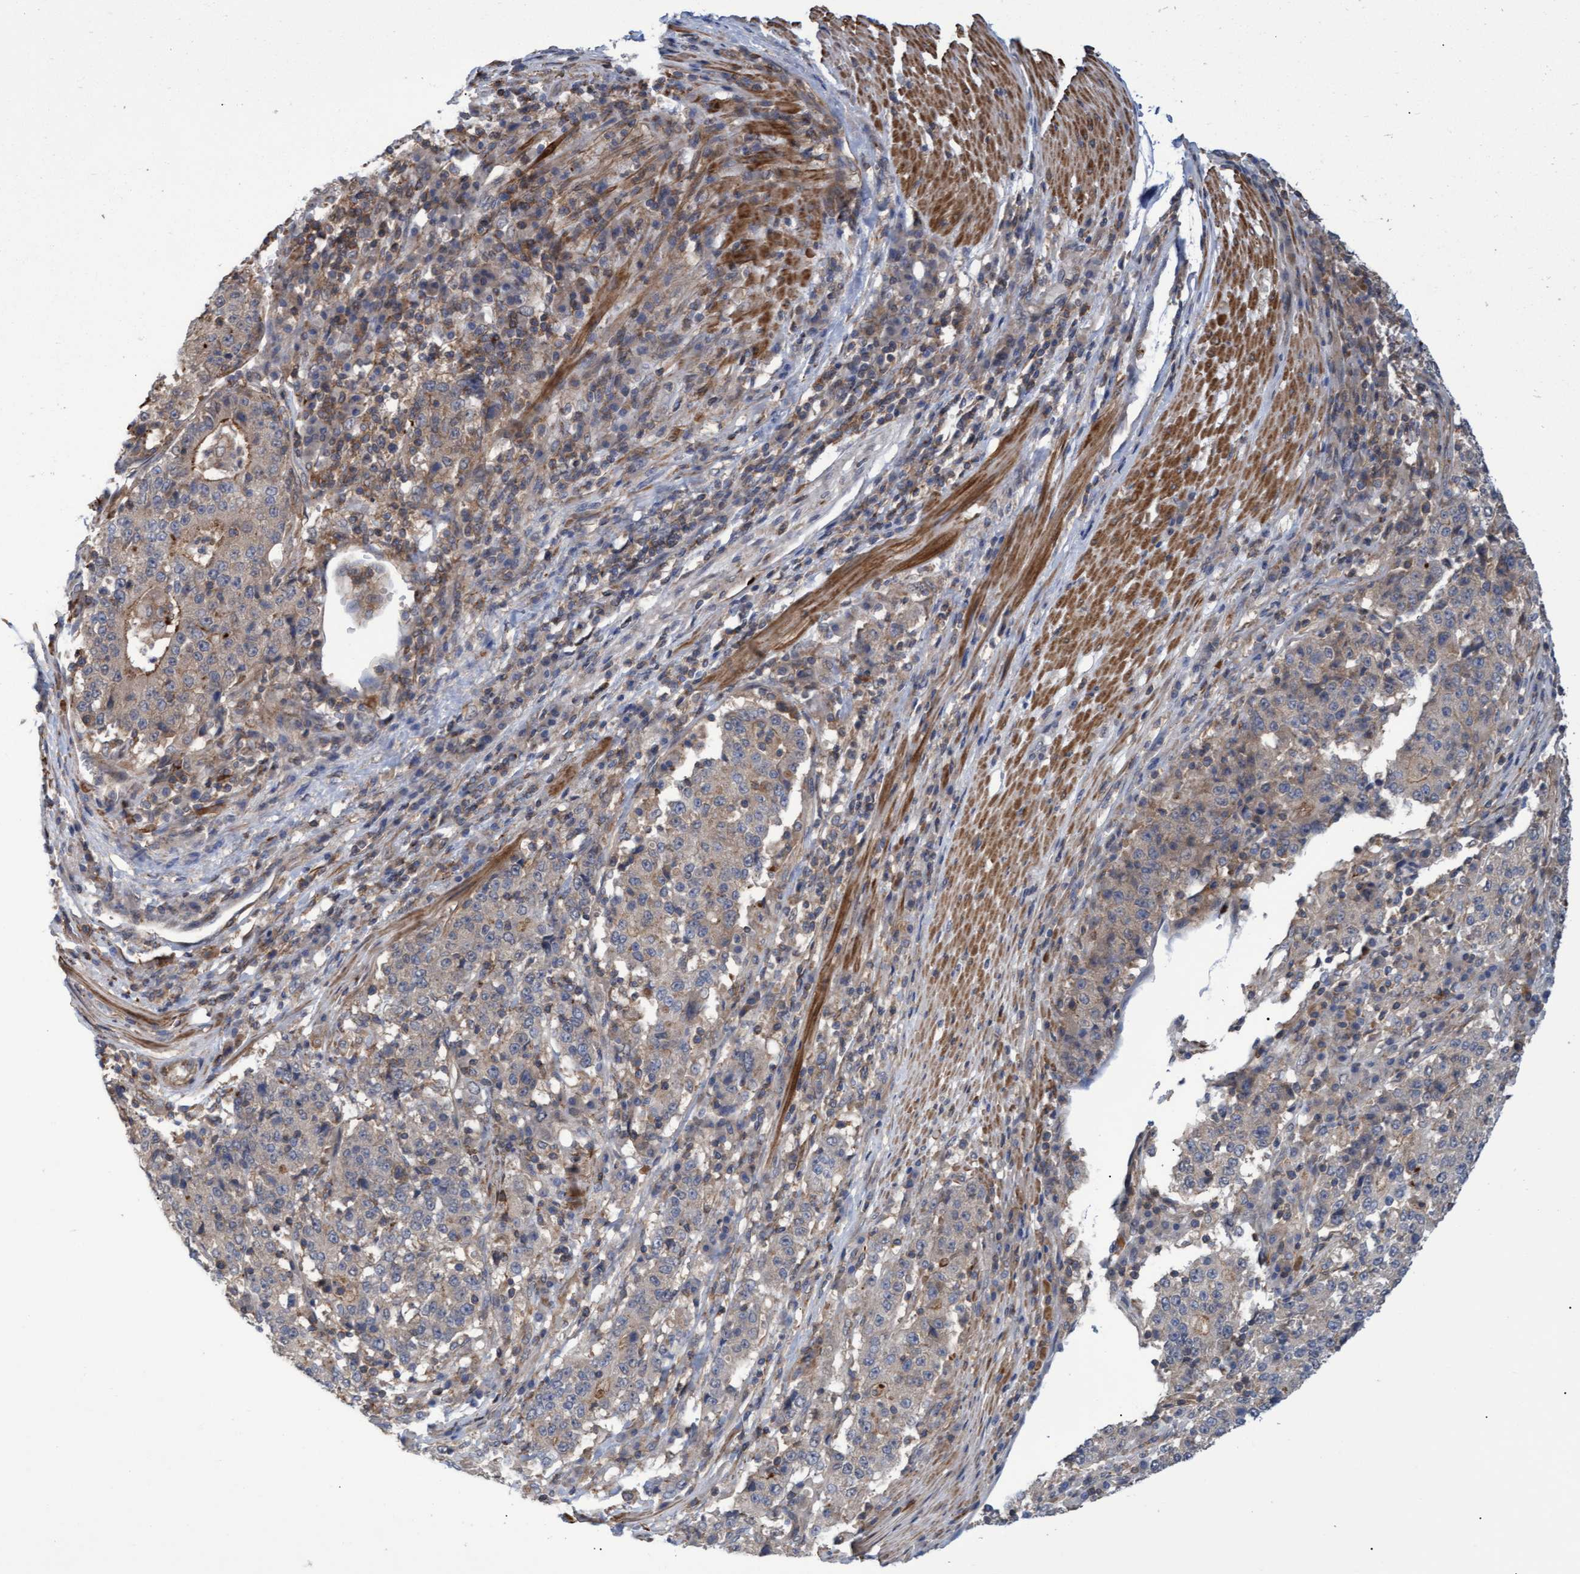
{"staining": {"intensity": "weak", "quantity": "<25%", "location": "cytoplasmic/membranous"}, "tissue": "stomach cancer", "cell_type": "Tumor cells", "image_type": "cancer", "snomed": [{"axis": "morphology", "description": "Adenocarcinoma, NOS"}, {"axis": "topography", "description": "Stomach"}], "caption": "Immunohistochemical staining of human stomach cancer exhibits no significant positivity in tumor cells. The staining is performed using DAB brown chromogen with nuclei counter-stained in using hematoxylin.", "gene": "NAA15", "patient": {"sex": "male", "age": 59}}